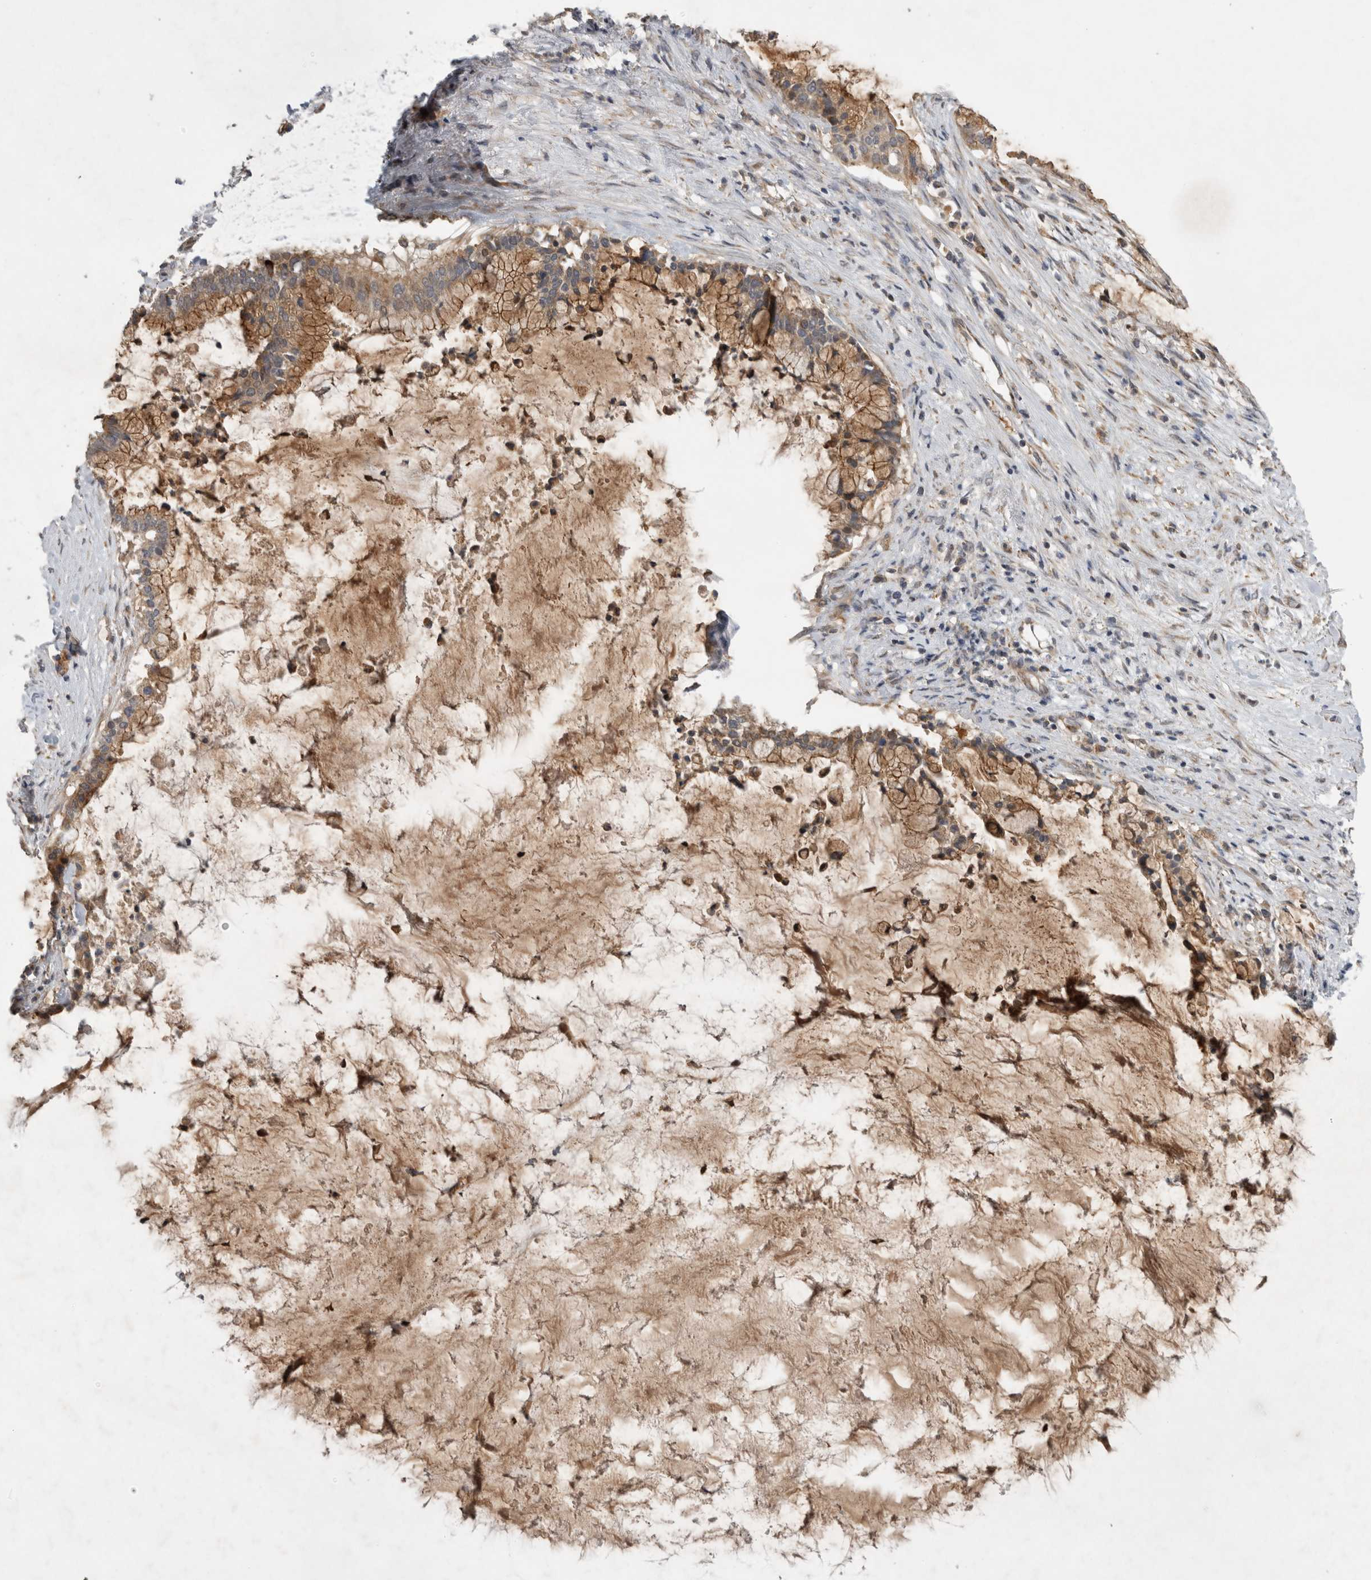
{"staining": {"intensity": "moderate", "quantity": ">75%", "location": "cytoplasmic/membranous"}, "tissue": "pancreatic cancer", "cell_type": "Tumor cells", "image_type": "cancer", "snomed": [{"axis": "morphology", "description": "Adenocarcinoma, NOS"}, {"axis": "topography", "description": "Pancreas"}], "caption": "Moderate cytoplasmic/membranous positivity for a protein is present in about >75% of tumor cells of pancreatic adenocarcinoma using immunohistochemistry (IHC).", "gene": "KCNIP1", "patient": {"sex": "male", "age": 41}}